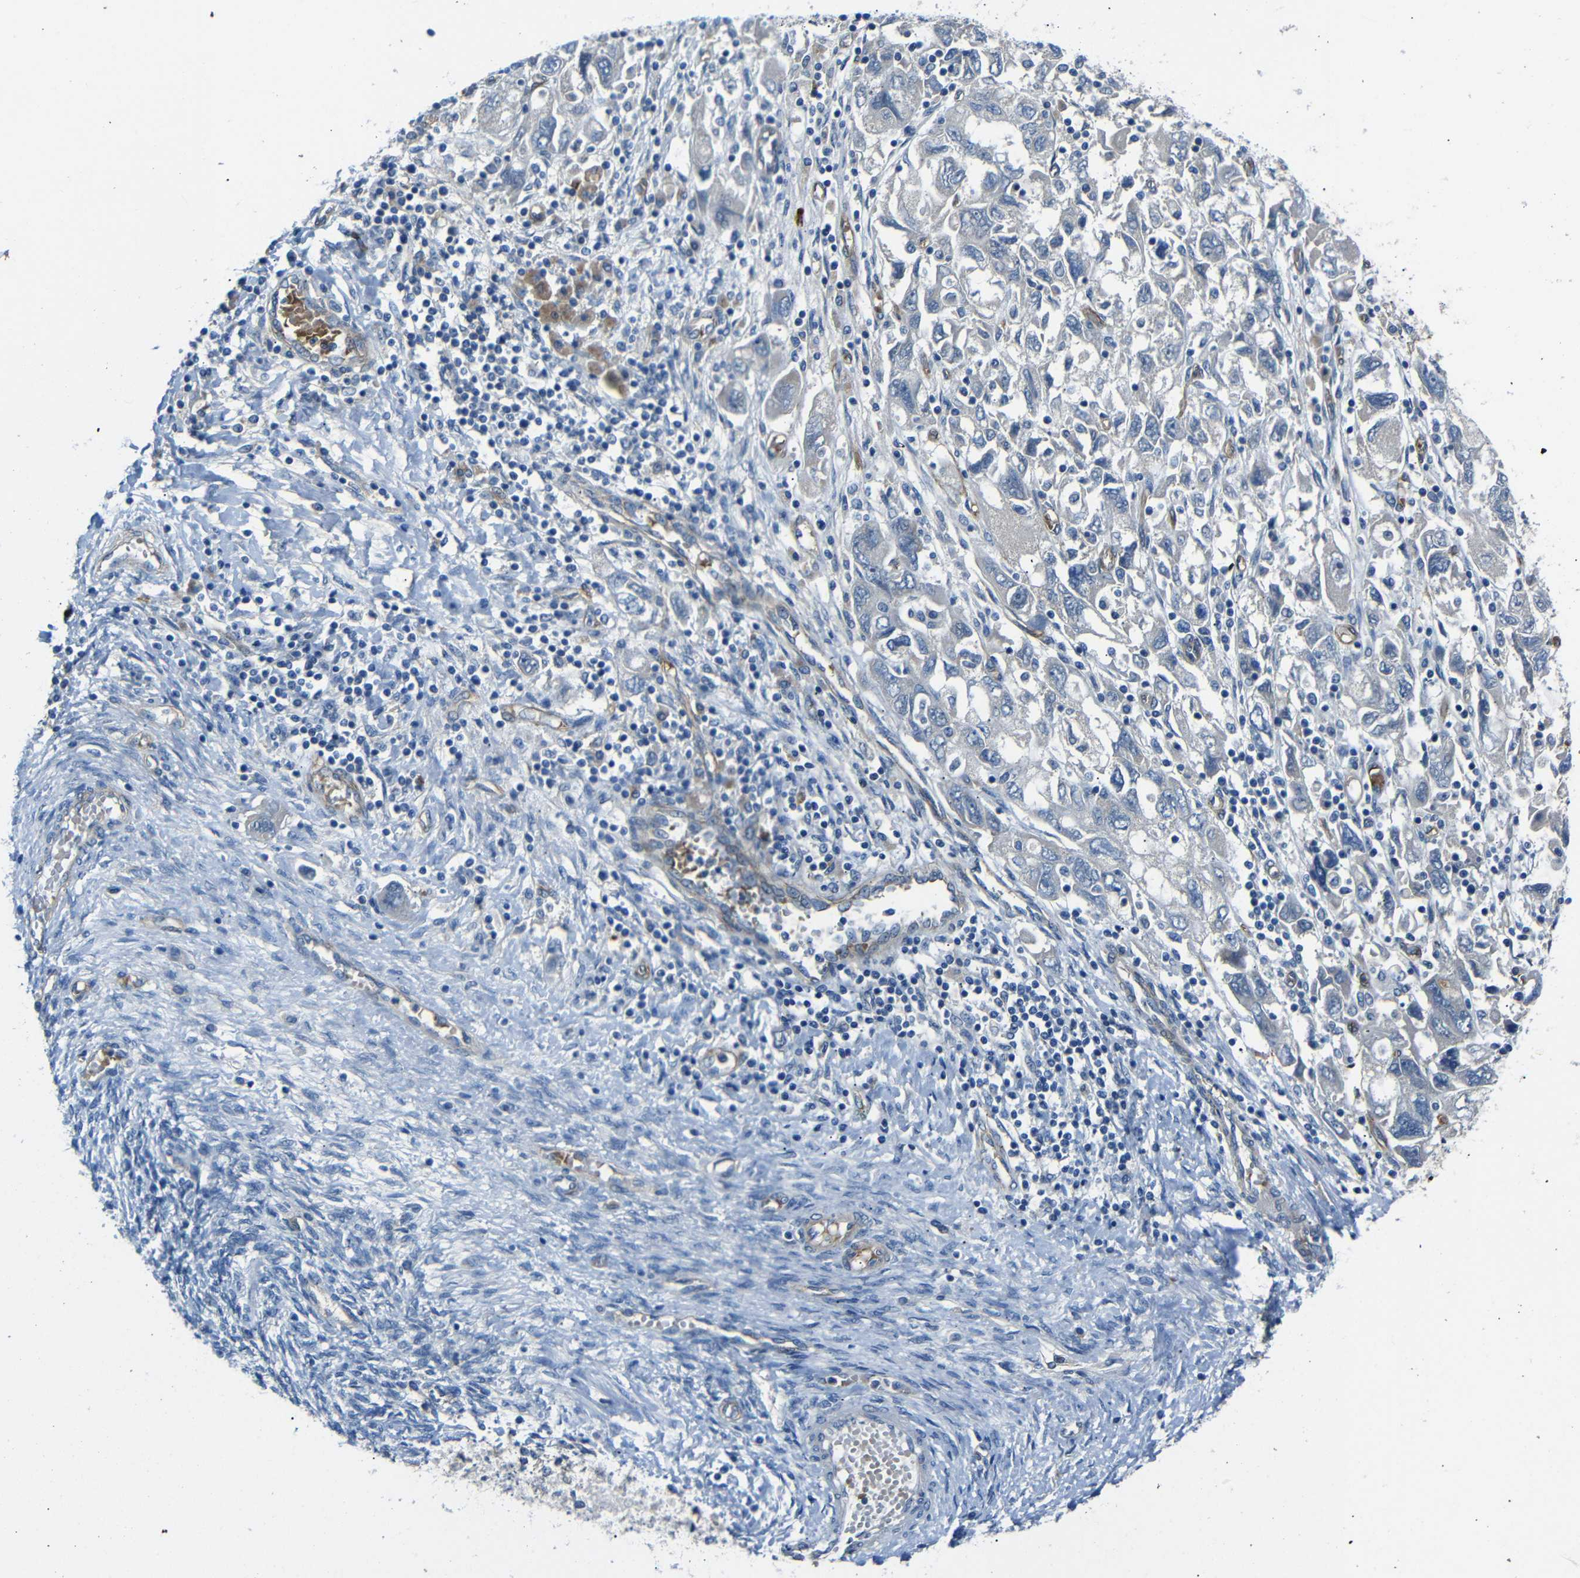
{"staining": {"intensity": "negative", "quantity": "none", "location": "none"}, "tissue": "ovarian cancer", "cell_type": "Tumor cells", "image_type": "cancer", "snomed": [{"axis": "morphology", "description": "Carcinoma, NOS"}, {"axis": "morphology", "description": "Cystadenocarcinoma, serous, NOS"}, {"axis": "topography", "description": "Ovary"}], "caption": "IHC of ovarian cancer (serous cystadenocarcinoma) shows no positivity in tumor cells. The staining was performed using DAB (3,3'-diaminobenzidine) to visualize the protein expression in brown, while the nuclei were stained in blue with hematoxylin (Magnification: 20x).", "gene": "MYO1B", "patient": {"sex": "female", "age": 69}}